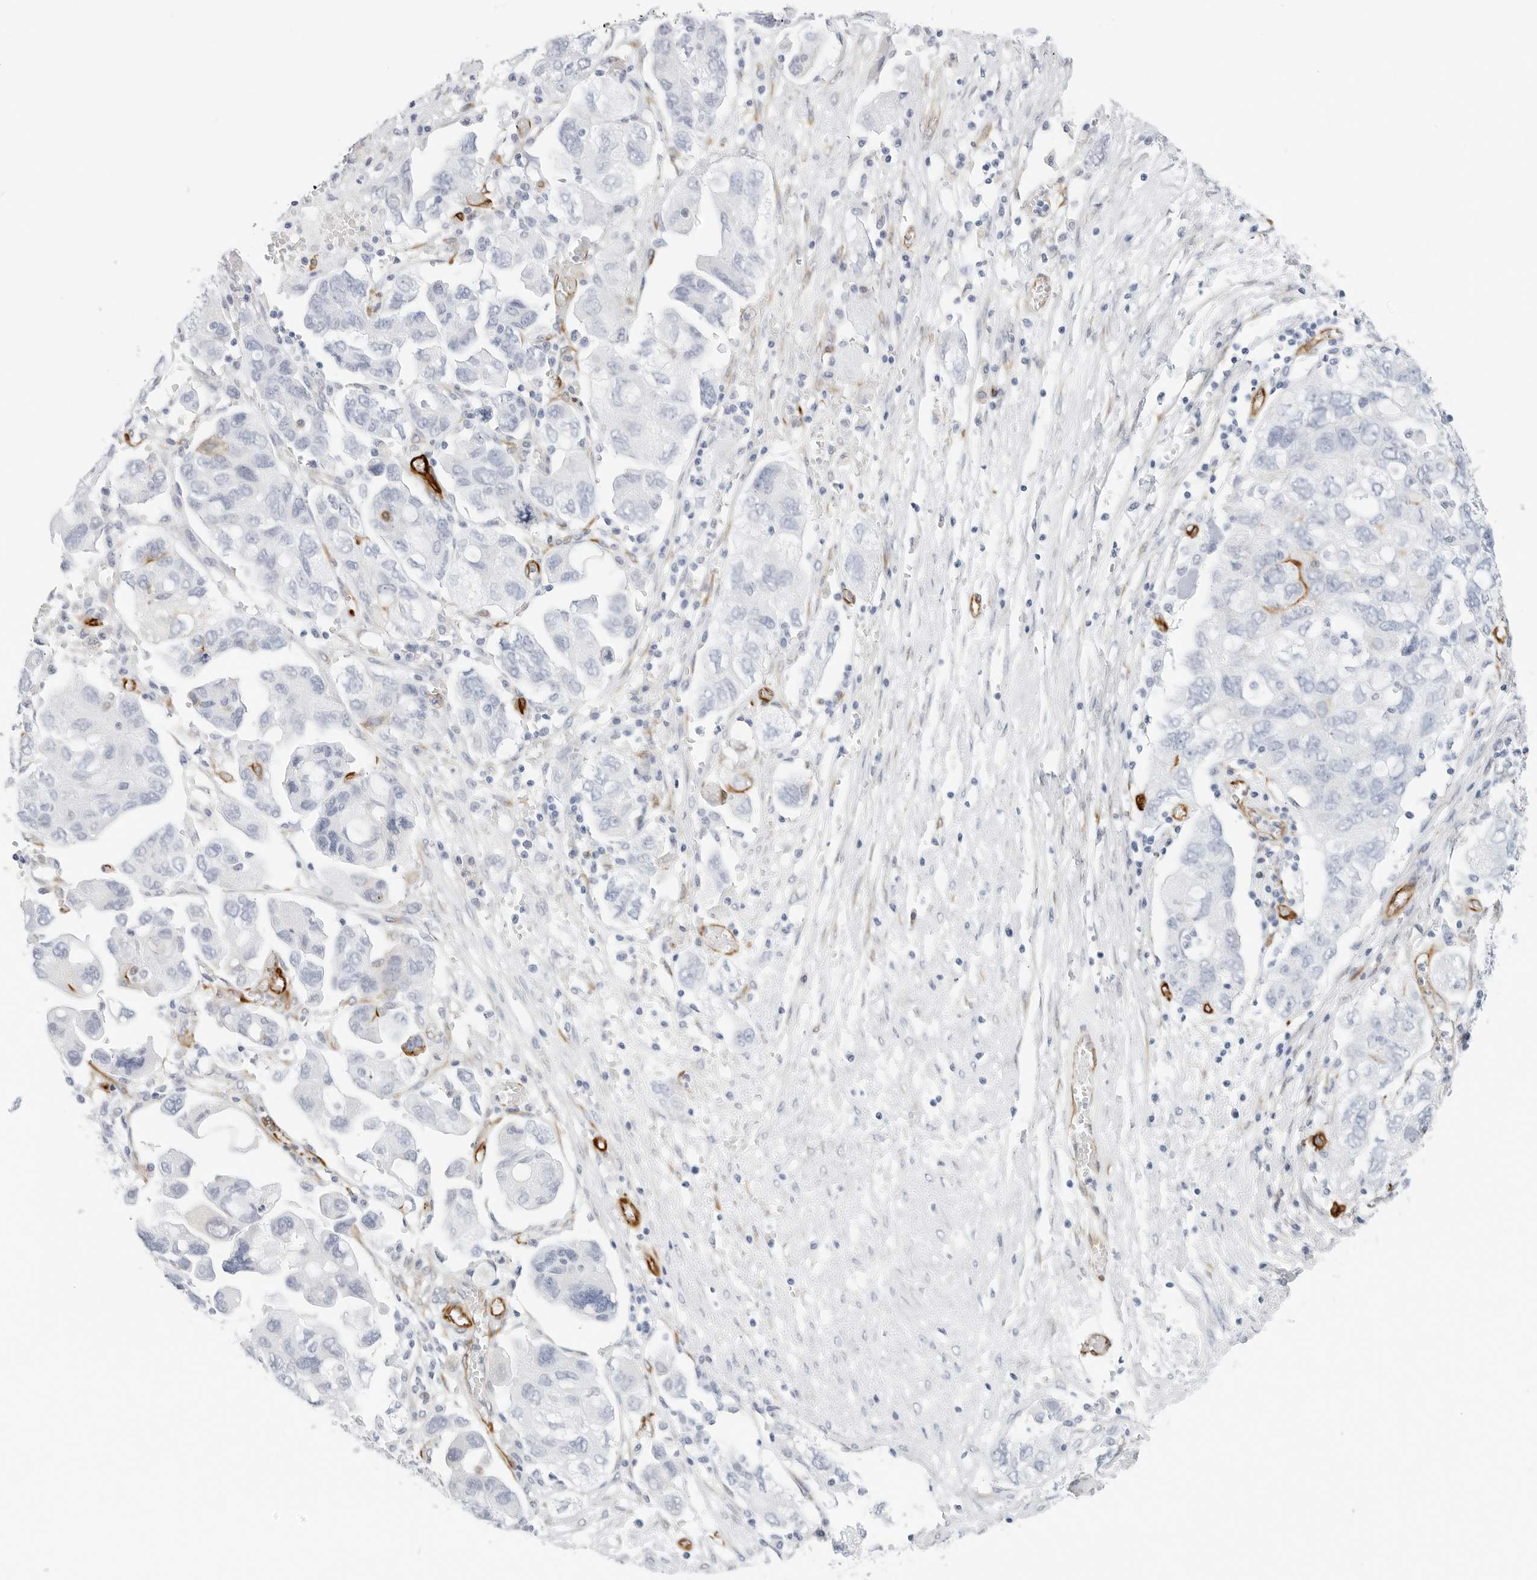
{"staining": {"intensity": "negative", "quantity": "none", "location": "none"}, "tissue": "ovarian cancer", "cell_type": "Tumor cells", "image_type": "cancer", "snomed": [{"axis": "morphology", "description": "Carcinoma, NOS"}, {"axis": "morphology", "description": "Cystadenocarcinoma, serous, NOS"}, {"axis": "topography", "description": "Ovary"}], "caption": "High power microscopy photomicrograph of an immunohistochemistry histopathology image of ovarian cancer, revealing no significant expression in tumor cells.", "gene": "NES", "patient": {"sex": "female", "age": 69}}